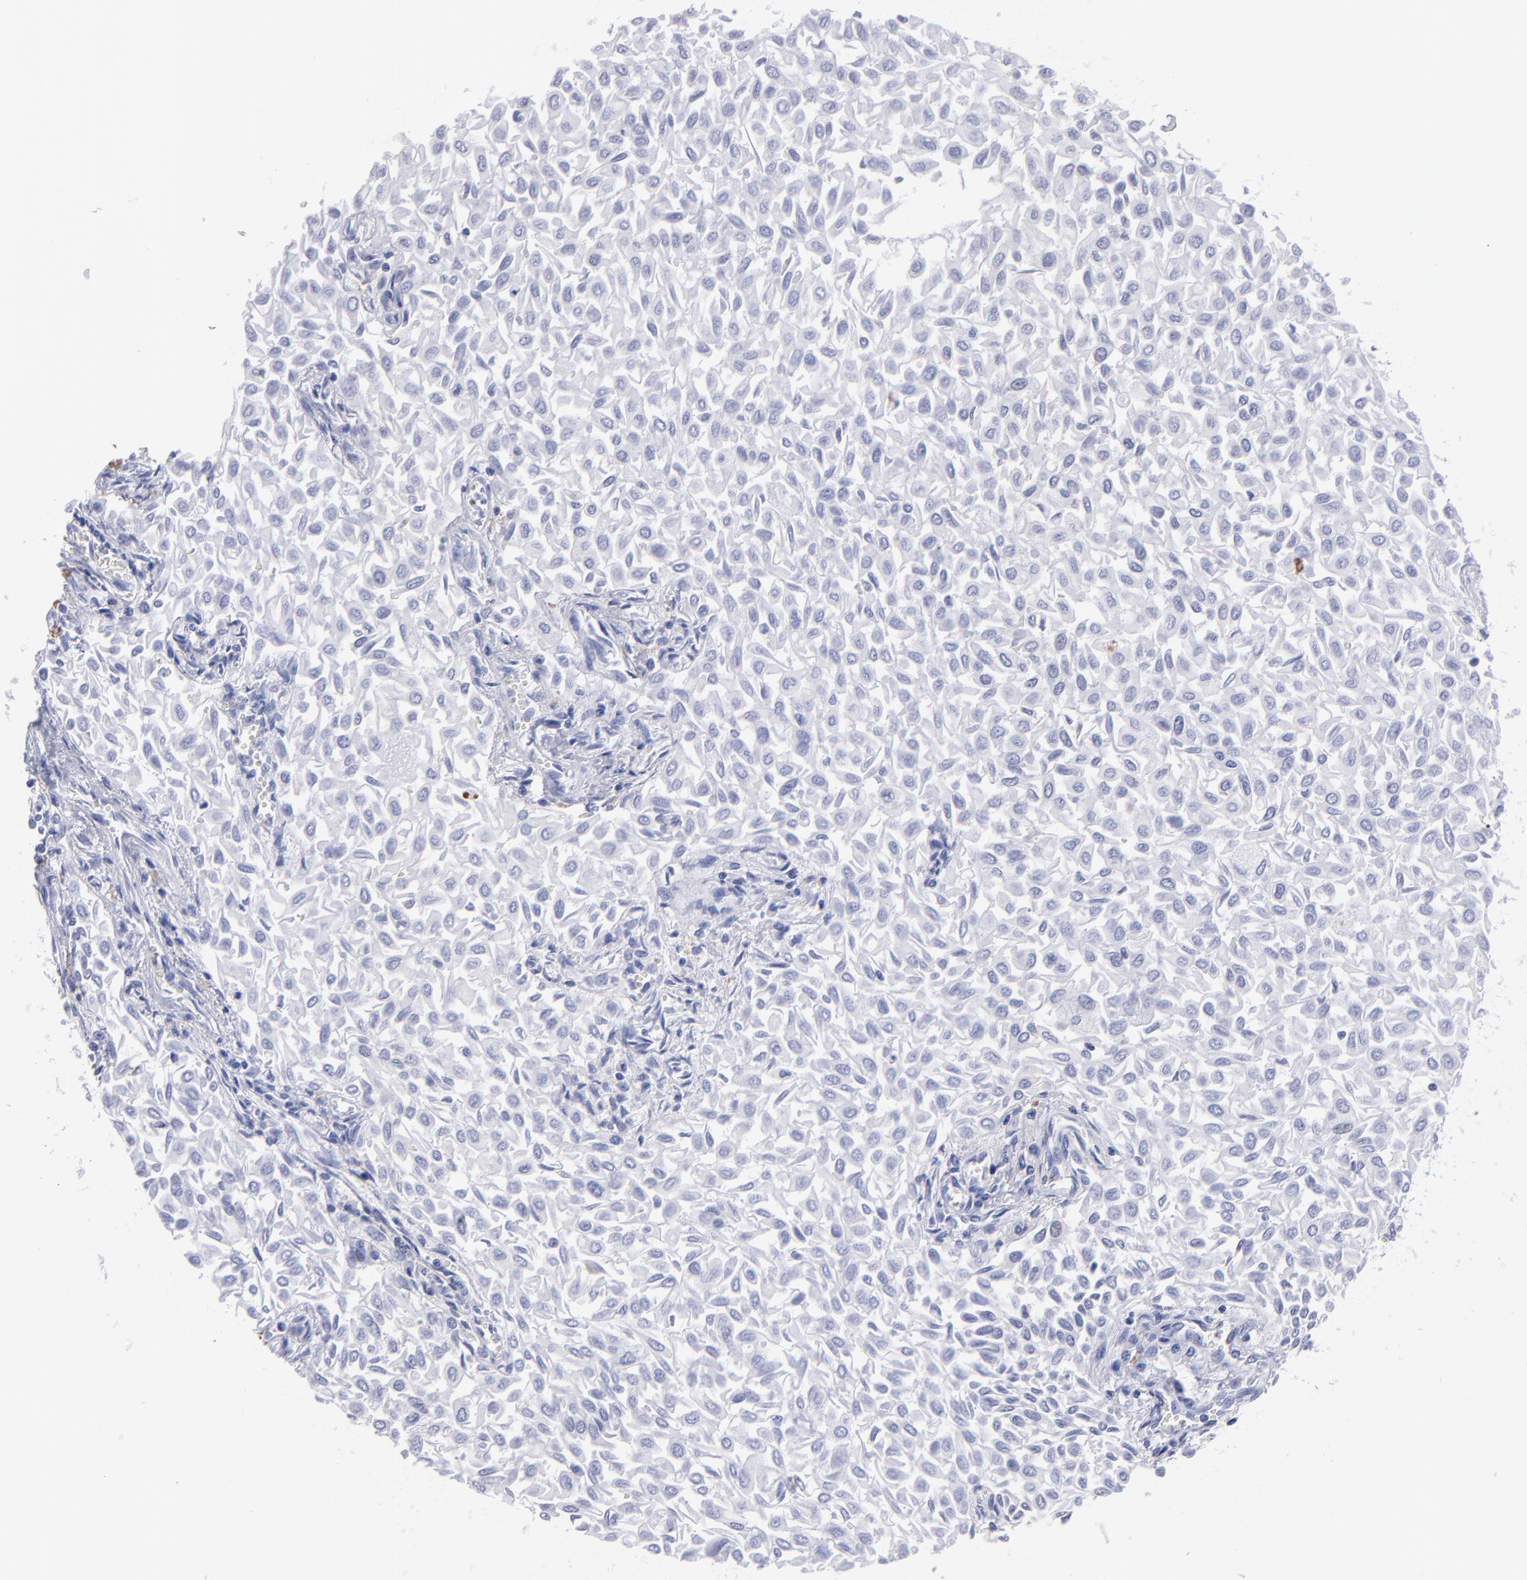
{"staining": {"intensity": "negative", "quantity": "none", "location": "none"}, "tissue": "urothelial cancer", "cell_type": "Tumor cells", "image_type": "cancer", "snomed": [{"axis": "morphology", "description": "Urothelial carcinoma, Low grade"}, {"axis": "topography", "description": "Urinary bladder"}], "caption": "Human low-grade urothelial carcinoma stained for a protein using immunohistochemistry reveals no positivity in tumor cells.", "gene": "MB", "patient": {"sex": "male", "age": 64}}